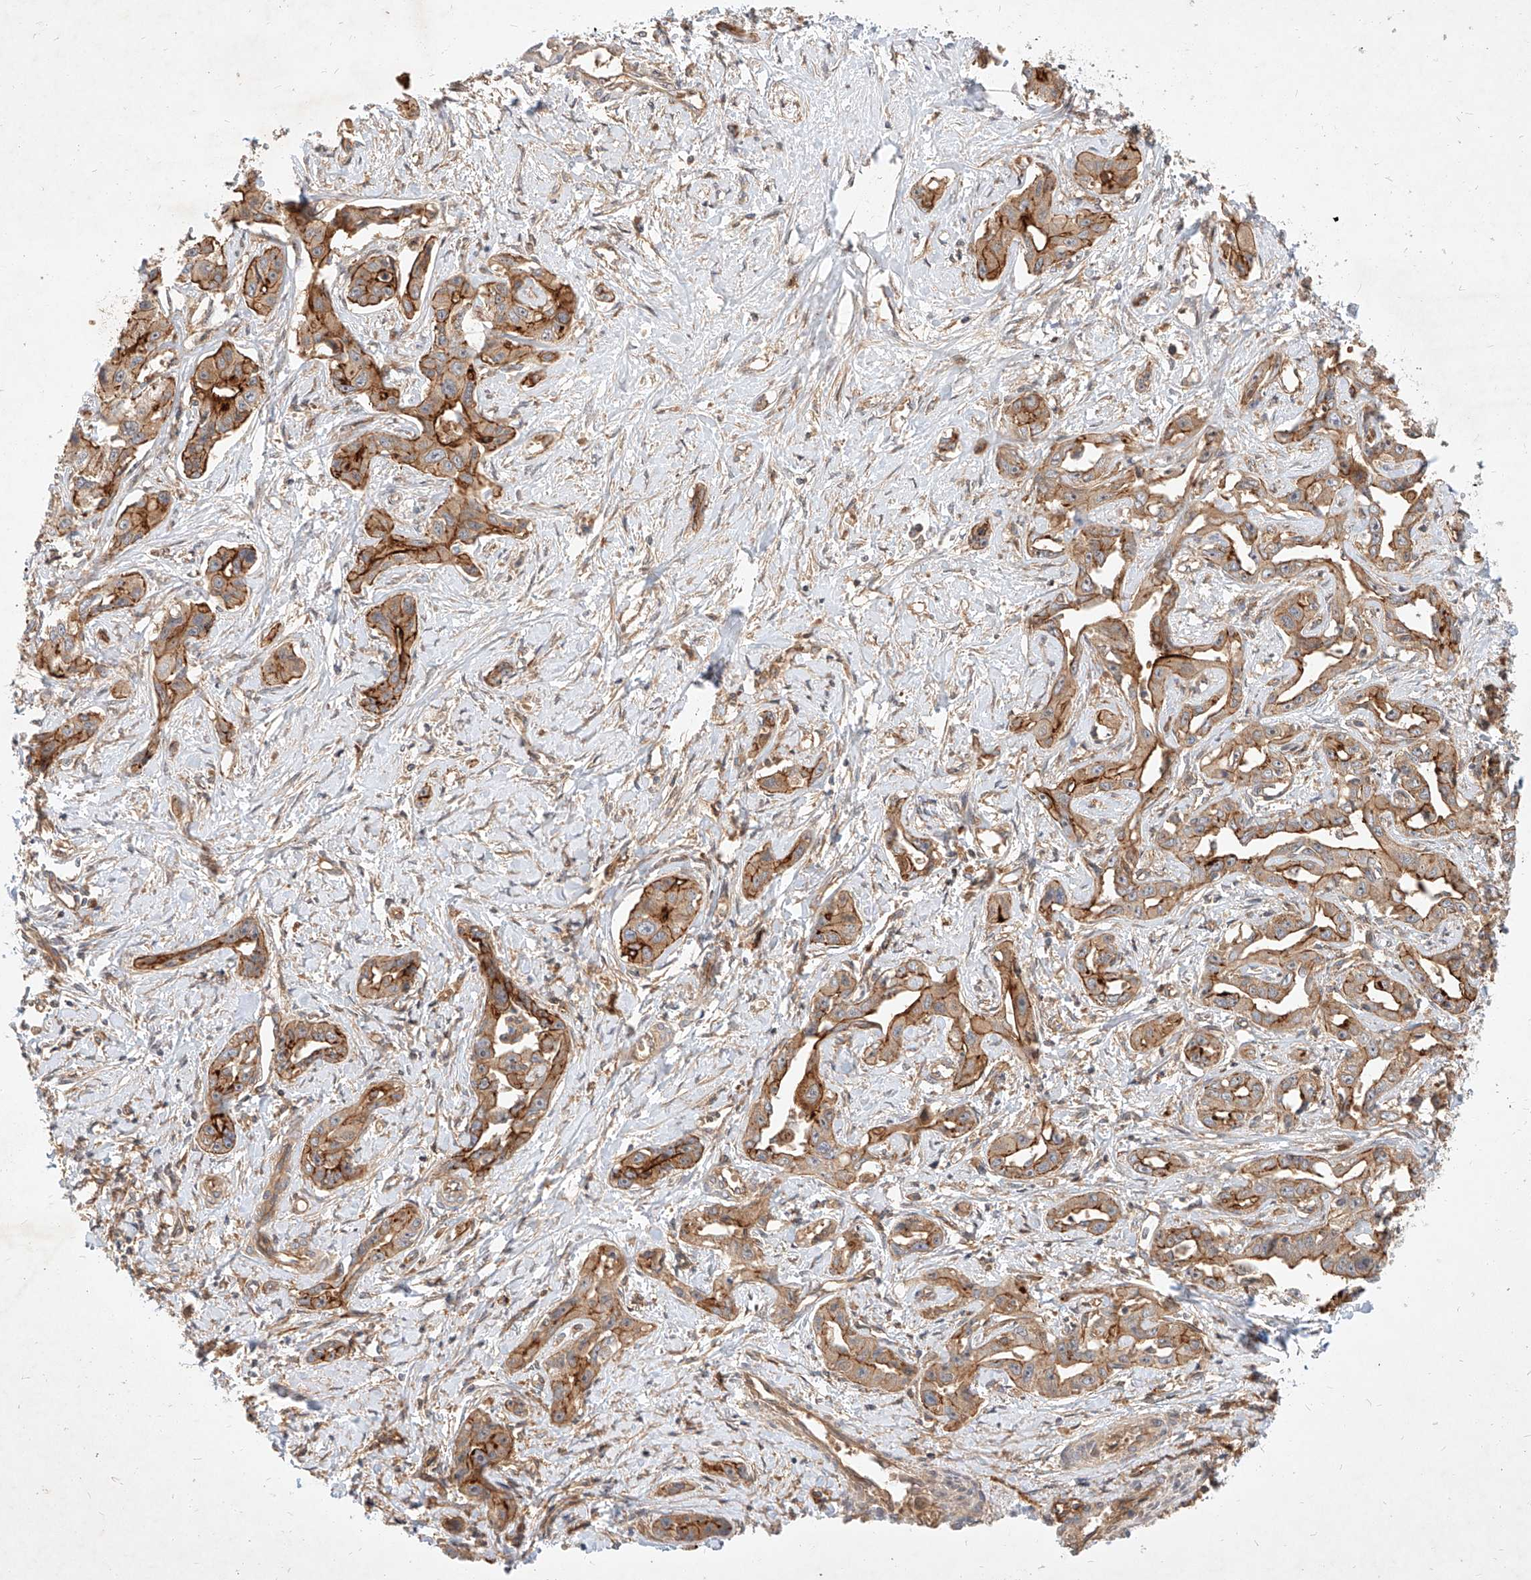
{"staining": {"intensity": "moderate", "quantity": ">75%", "location": "cytoplasmic/membranous"}, "tissue": "liver cancer", "cell_type": "Tumor cells", "image_type": "cancer", "snomed": [{"axis": "morphology", "description": "Cholangiocarcinoma"}, {"axis": "topography", "description": "Liver"}], "caption": "Immunohistochemical staining of human liver cancer displays moderate cytoplasmic/membranous protein staining in approximately >75% of tumor cells.", "gene": "NFAM1", "patient": {"sex": "male", "age": 59}}